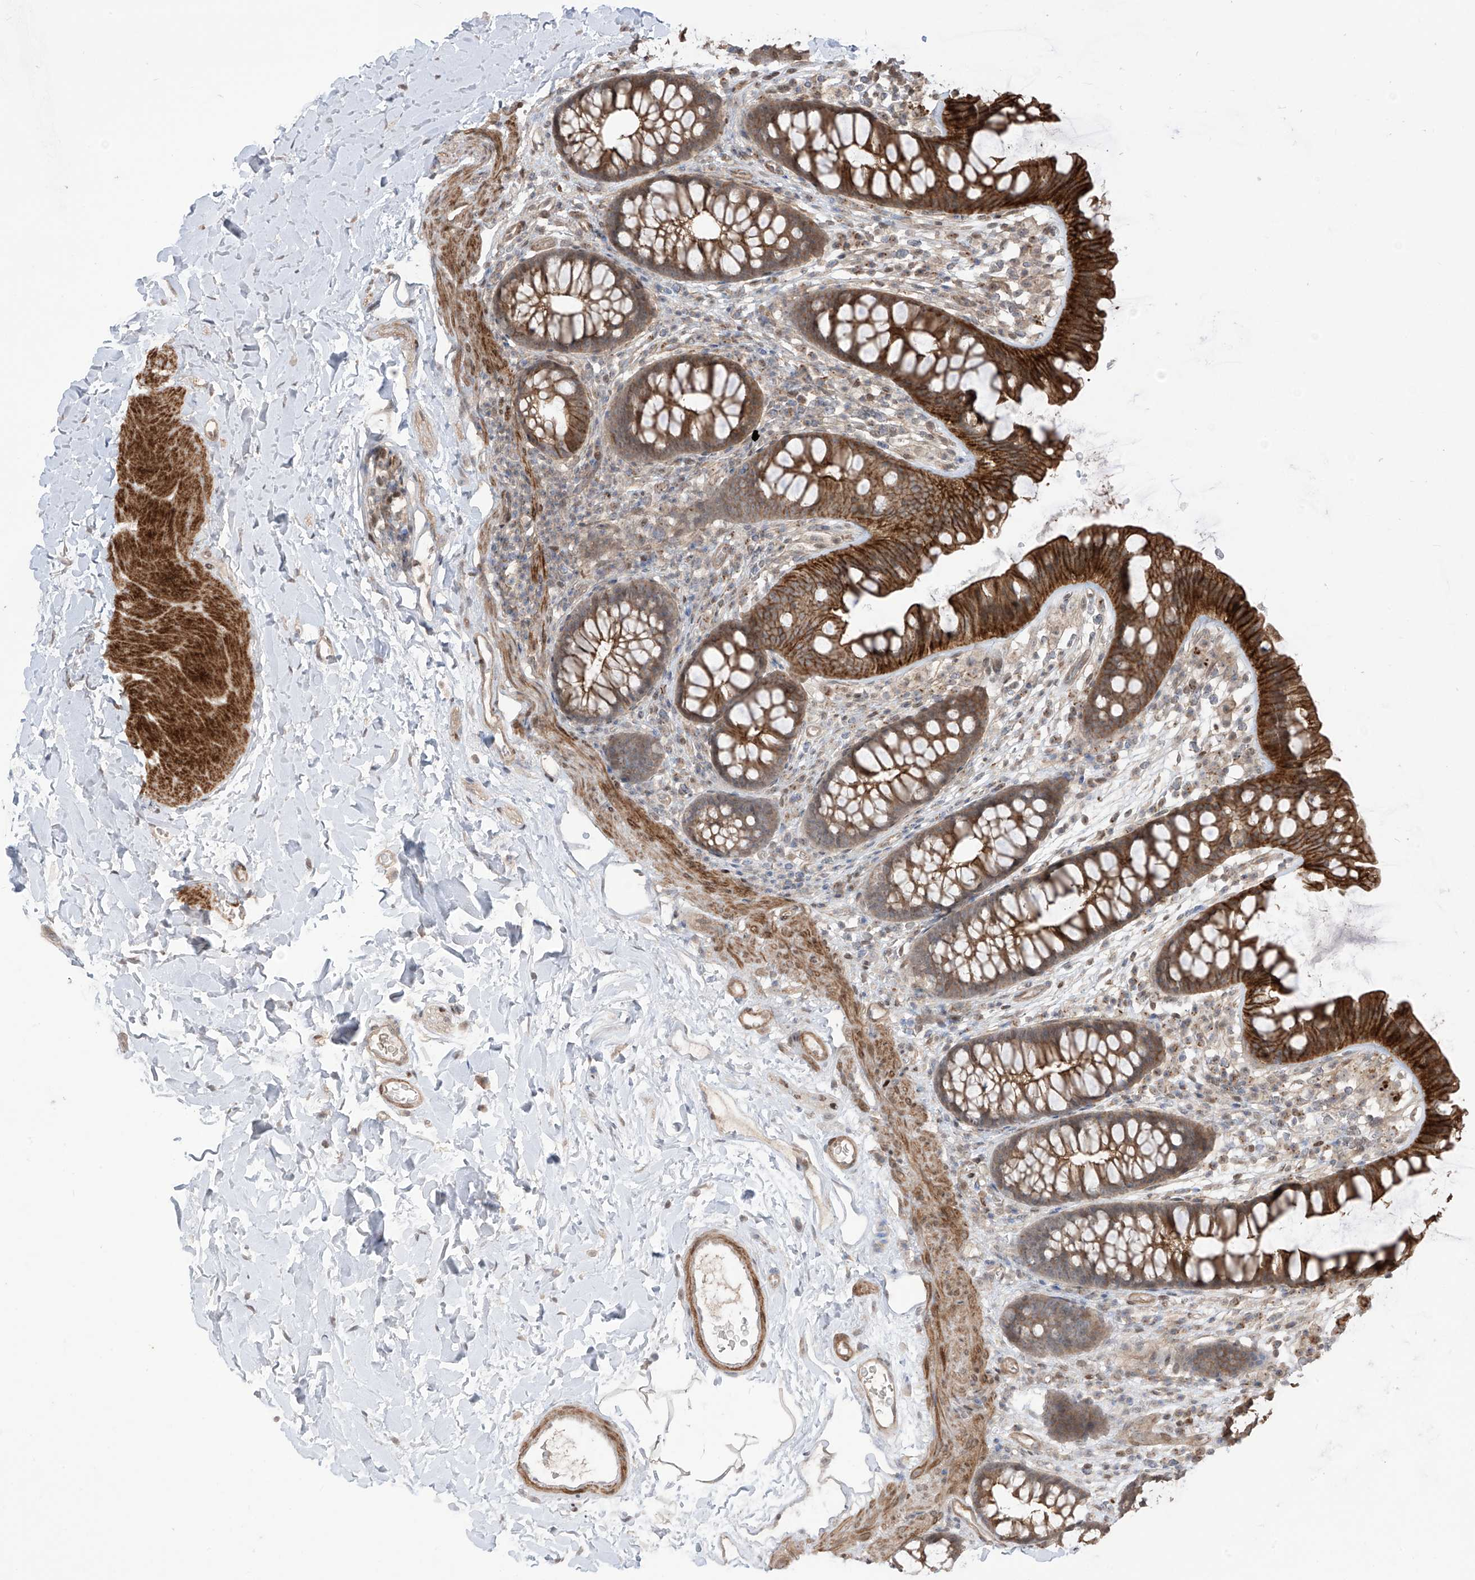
{"staining": {"intensity": "moderate", "quantity": "25%-75%", "location": "cytoplasmic/membranous"}, "tissue": "colon", "cell_type": "Endothelial cells", "image_type": "normal", "snomed": [{"axis": "morphology", "description": "Normal tissue, NOS"}, {"axis": "topography", "description": "Colon"}], "caption": "Colon stained with DAB immunohistochemistry displays medium levels of moderate cytoplasmic/membranous expression in about 25%-75% of endothelial cells.", "gene": "LRRC74A", "patient": {"sex": "female", "age": 62}}